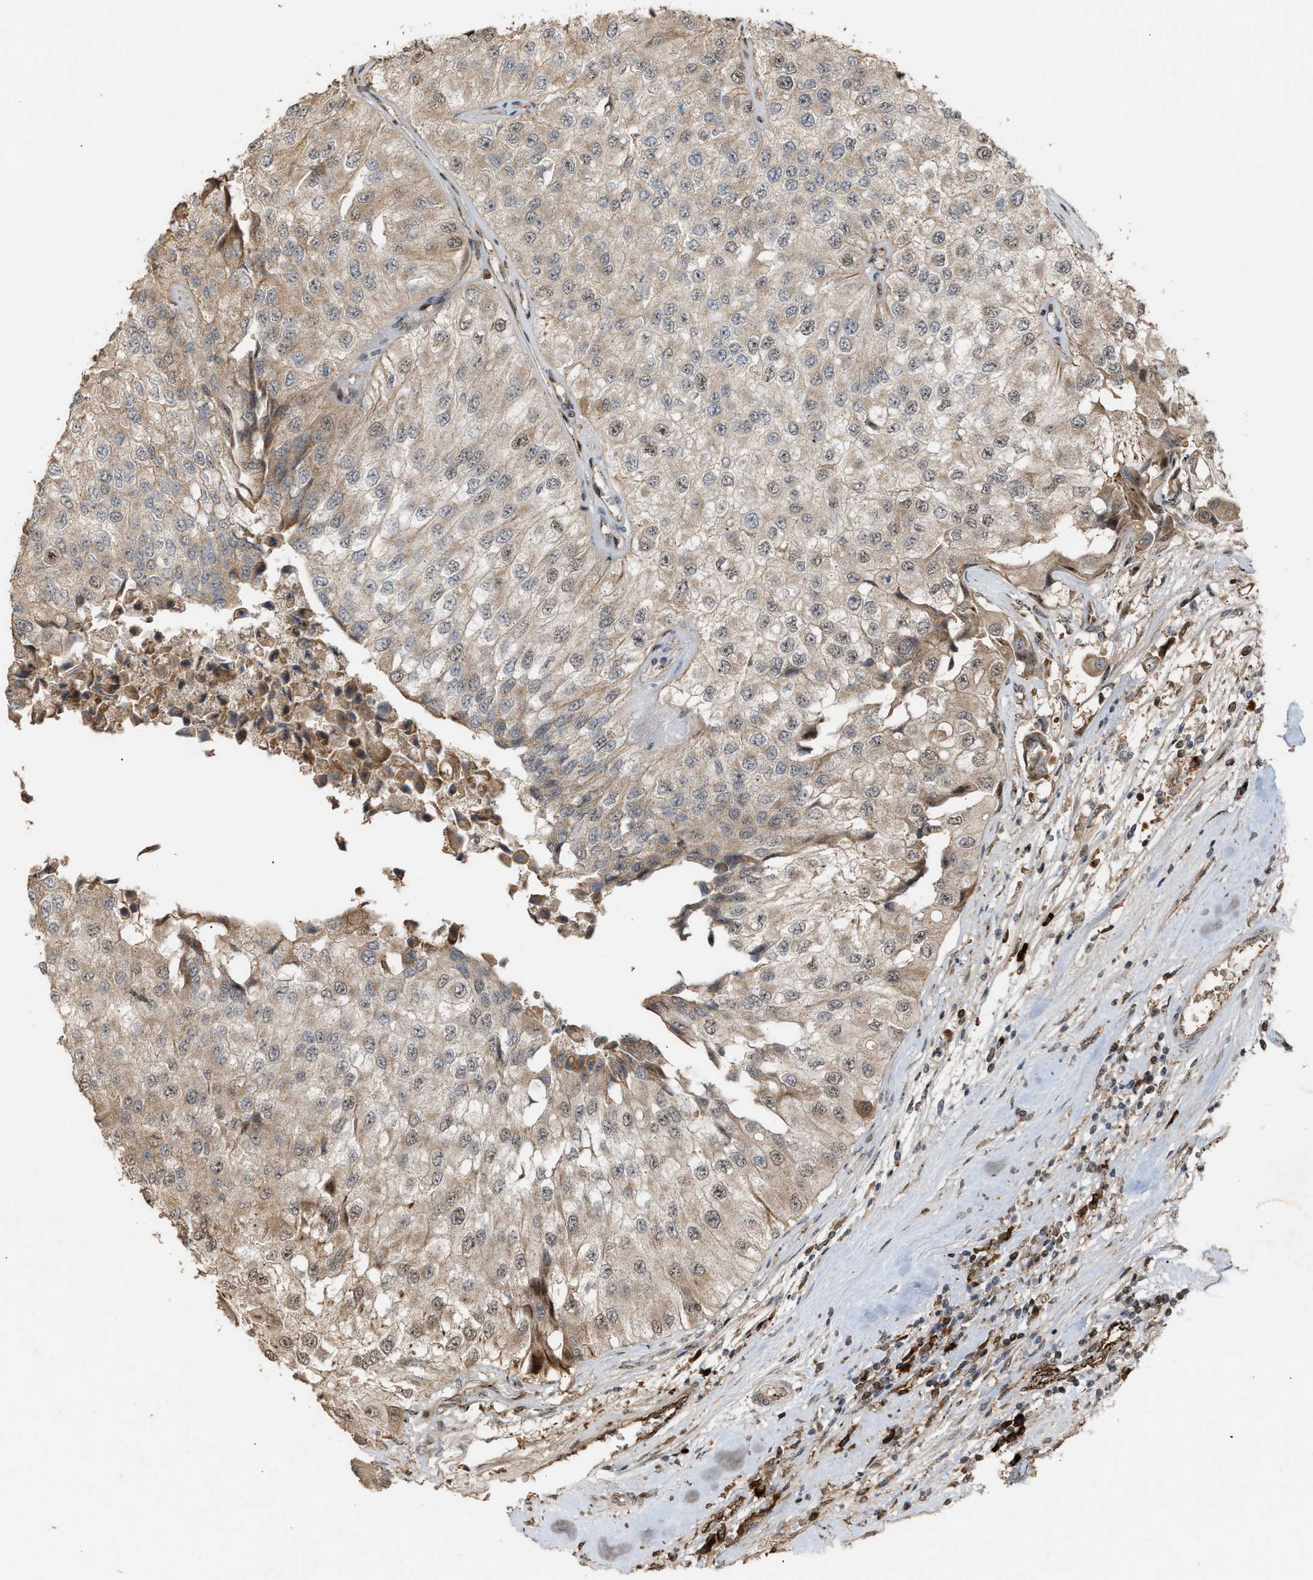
{"staining": {"intensity": "weak", "quantity": "<25%", "location": "cytoplasmic/membranous,nuclear"}, "tissue": "urothelial cancer", "cell_type": "Tumor cells", "image_type": "cancer", "snomed": [{"axis": "morphology", "description": "Urothelial carcinoma, High grade"}, {"axis": "topography", "description": "Kidney"}, {"axis": "topography", "description": "Urinary bladder"}], "caption": "Image shows no protein expression in tumor cells of urothelial cancer tissue.", "gene": "ZFAND5", "patient": {"sex": "male", "age": 77}}